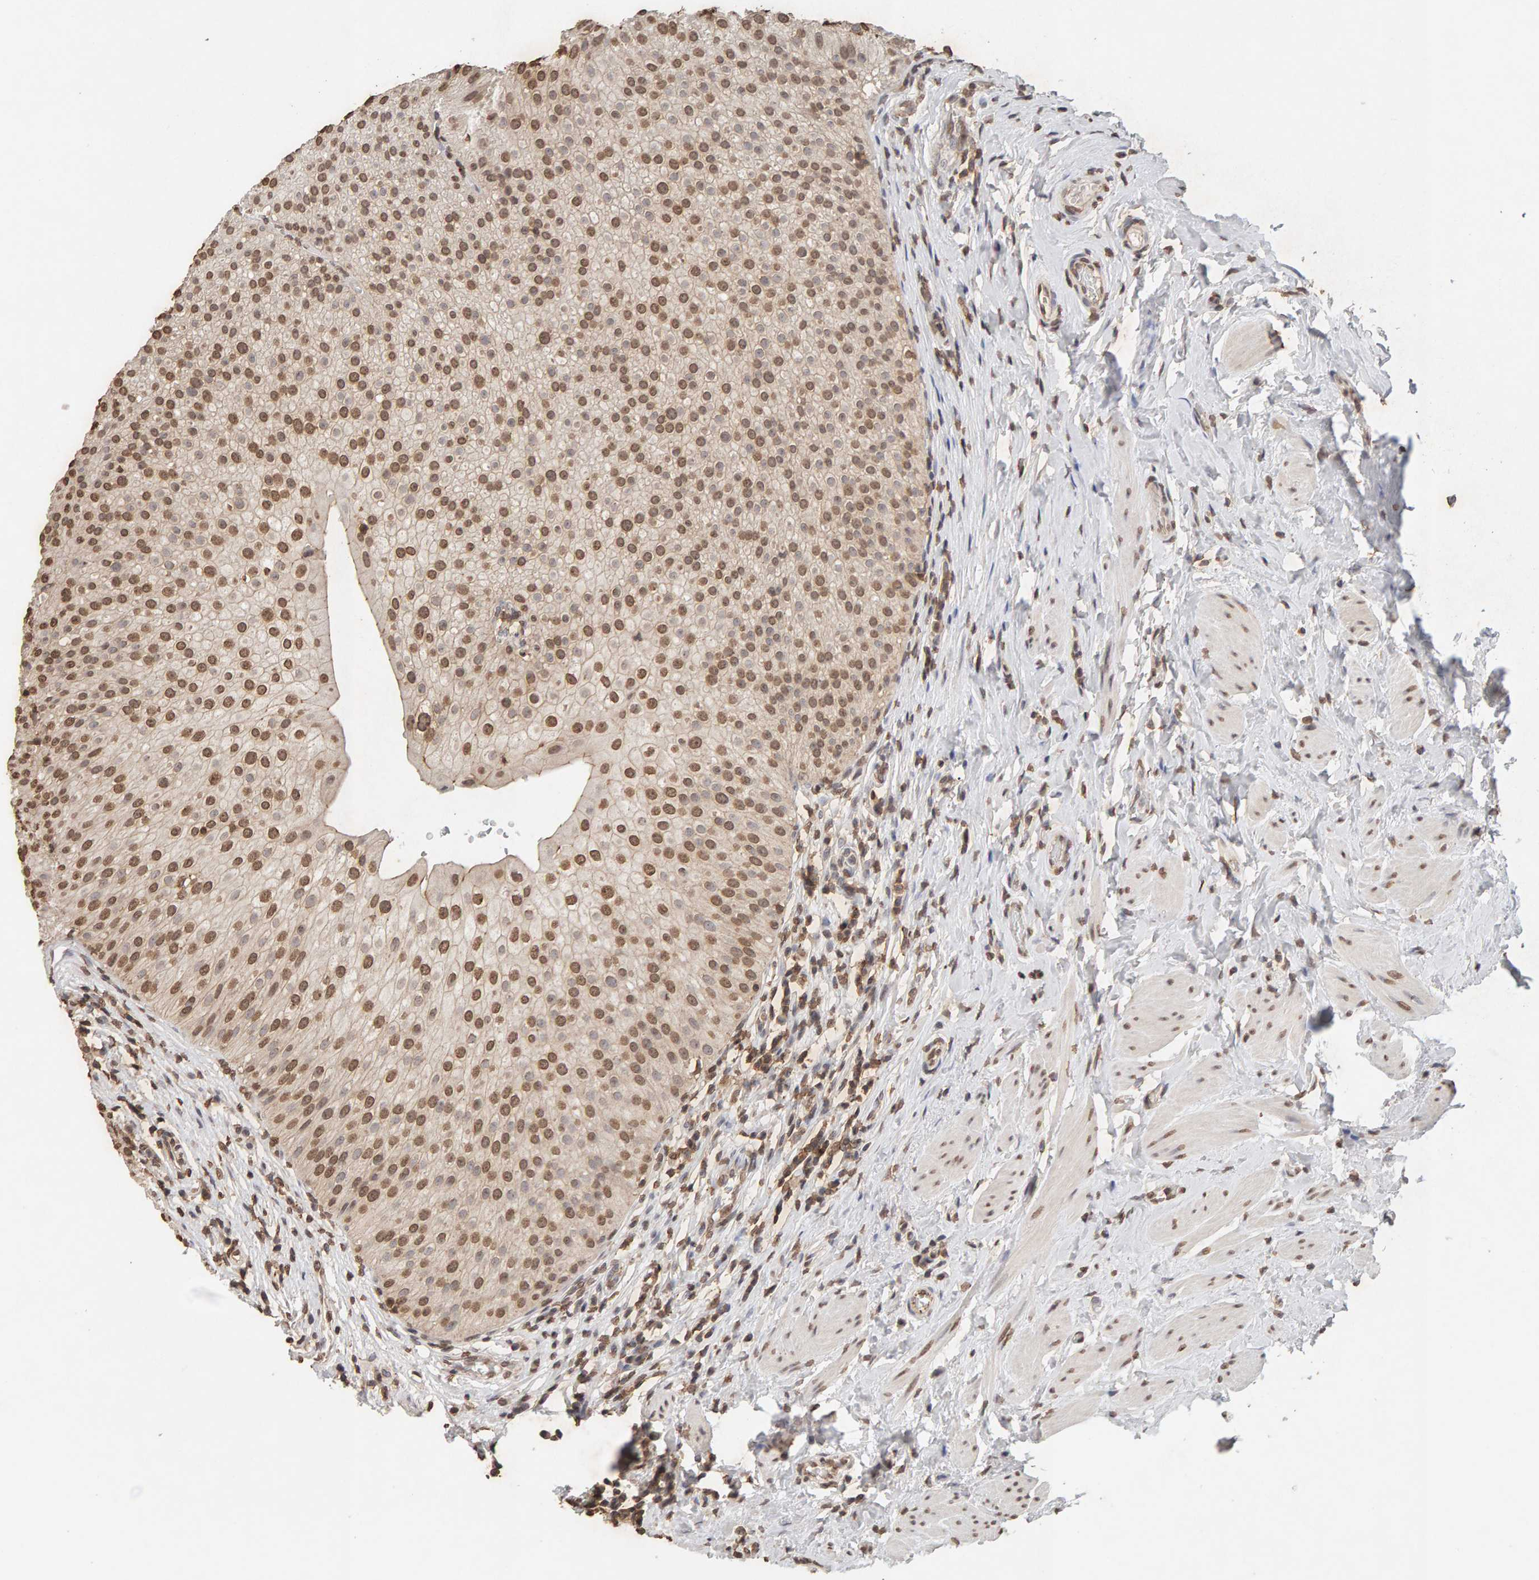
{"staining": {"intensity": "moderate", "quantity": ">75%", "location": "nuclear"}, "tissue": "urothelial cancer", "cell_type": "Tumor cells", "image_type": "cancer", "snomed": [{"axis": "morphology", "description": "Normal tissue, NOS"}, {"axis": "morphology", "description": "Urothelial carcinoma, Low grade"}, {"axis": "topography", "description": "Smooth muscle"}, {"axis": "topography", "description": "Urinary bladder"}], "caption": "A micrograph showing moderate nuclear staining in about >75% of tumor cells in urothelial cancer, as visualized by brown immunohistochemical staining.", "gene": "DNAJB5", "patient": {"sex": "male", "age": 60}}